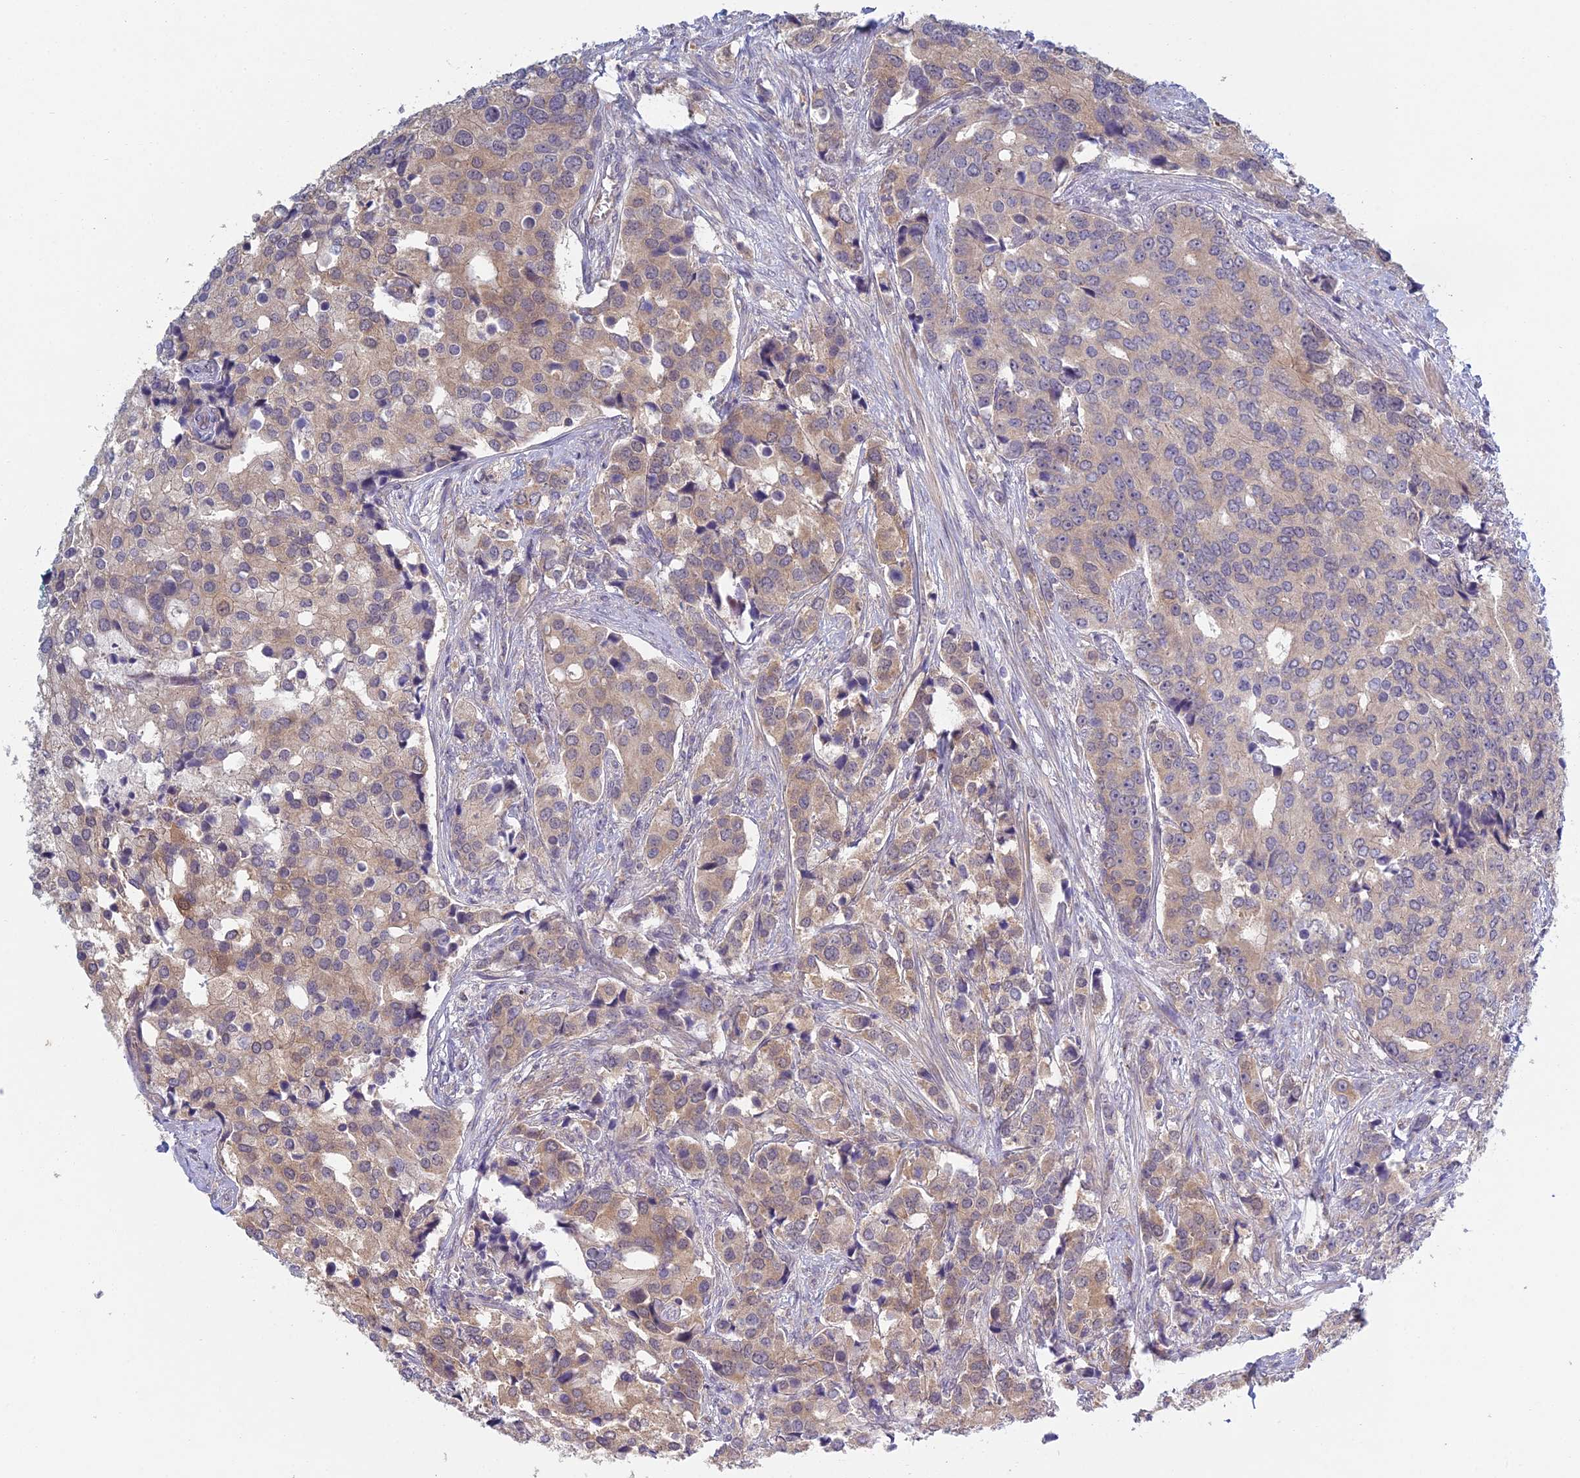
{"staining": {"intensity": "weak", "quantity": "25%-75%", "location": "cytoplasmic/membranous"}, "tissue": "prostate cancer", "cell_type": "Tumor cells", "image_type": "cancer", "snomed": [{"axis": "morphology", "description": "Adenocarcinoma, High grade"}, {"axis": "topography", "description": "Prostate"}], "caption": "Immunohistochemical staining of prostate cancer exhibits low levels of weak cytoplasmic/membranous protein expression in about 25%-75% of tumor cells.", "gene": "METTL26", "patient": {"sex": "male", "age": 62}}